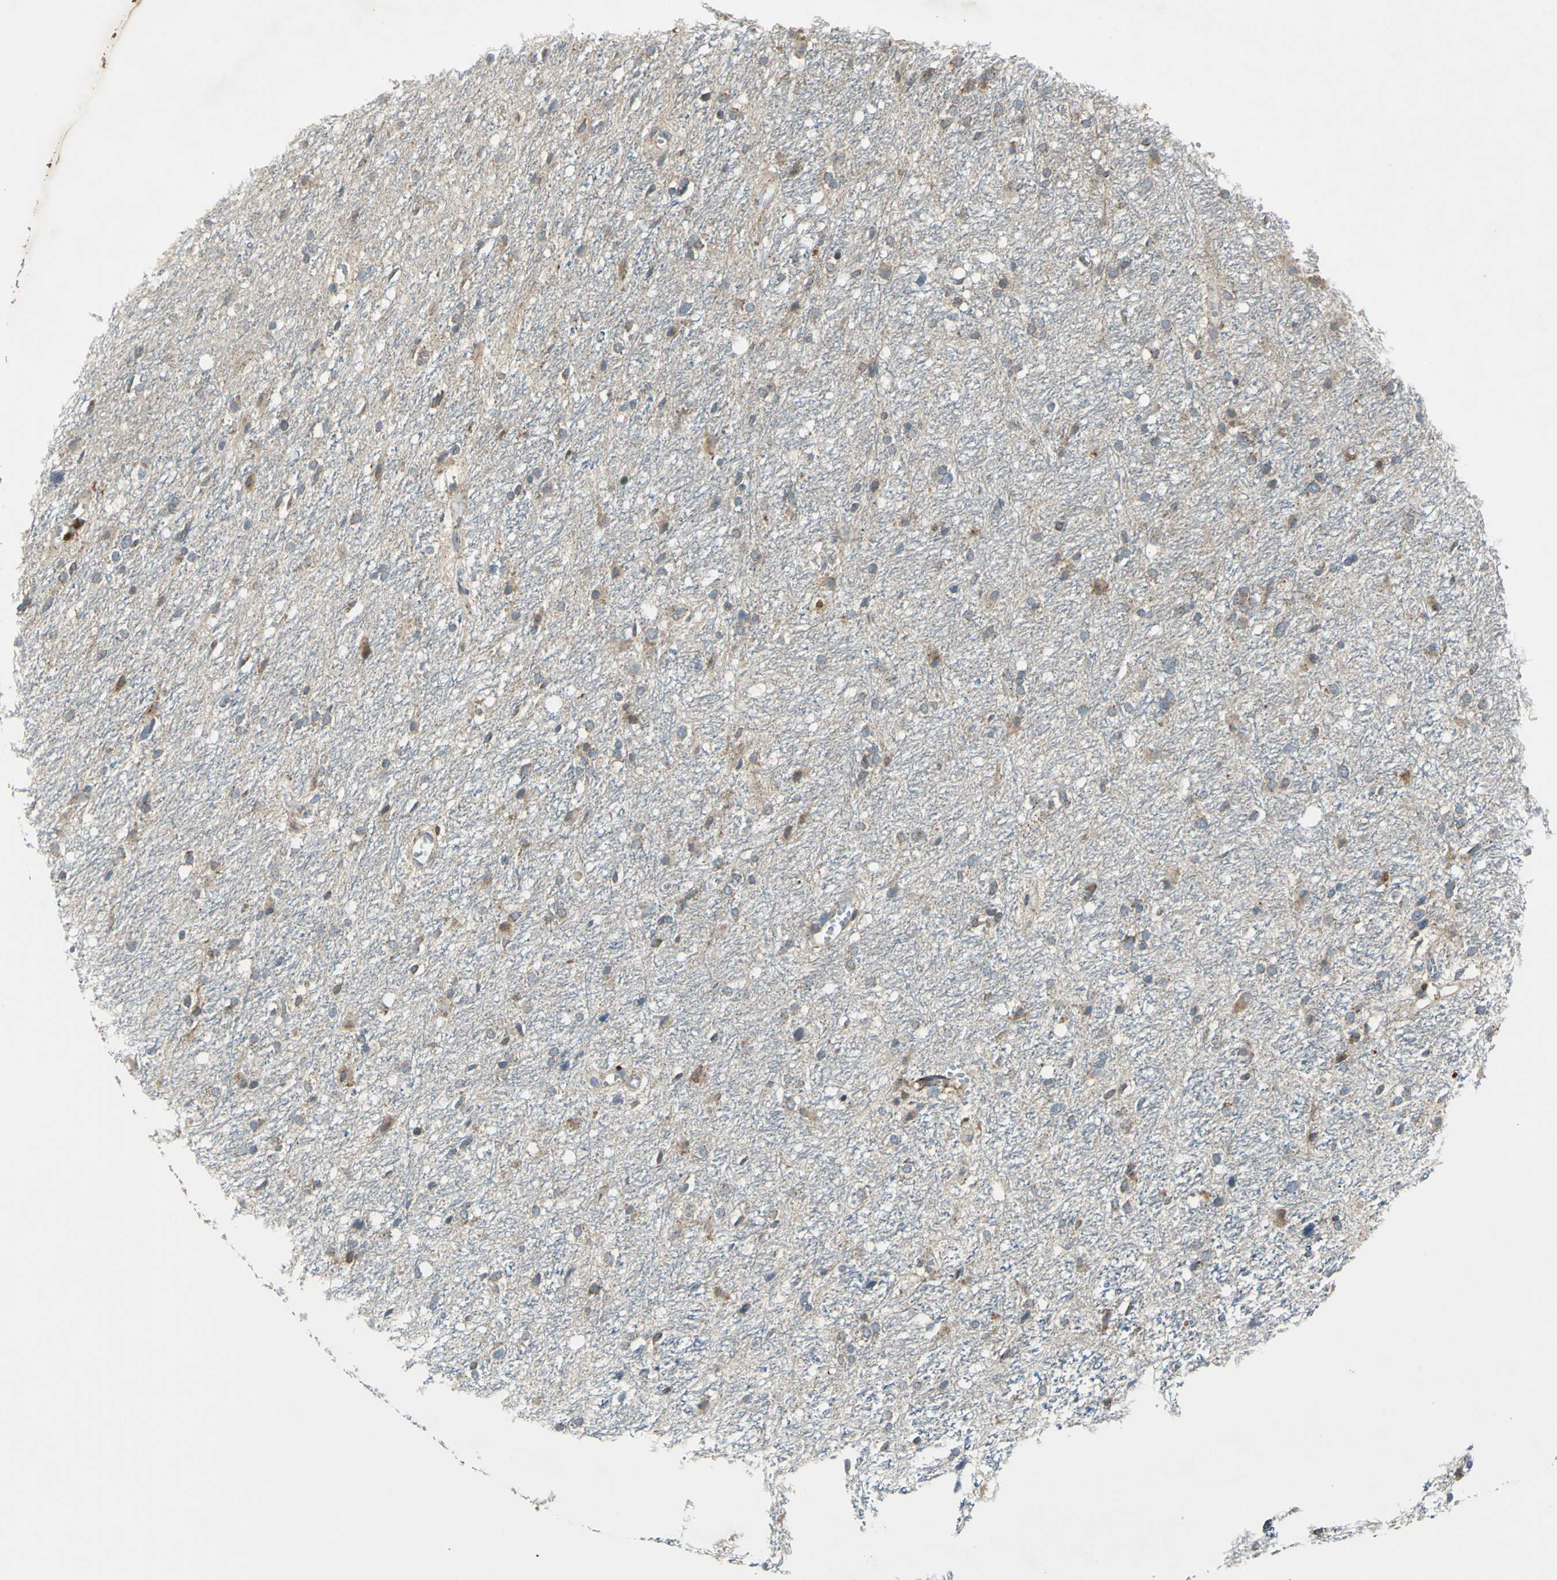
{"staining": {"intensity": "moderate", "quantity": "25%-75%", "location": "cytoplasmic/membranous"}, "tissue": "glioma", "cell_type": "Tumor cells", "image_type": "cancer", "snomed": [{"axis": "morphology", "description": "Glioma, malignant, High grade"}, {"axis": "topography", "description": "Brain"}], "caption": "Glioma stained with a brown dye exhibits moderate cytoplasmic/membranous positive positivity in approximately 25%-75% of tumor cells.", "gene": "HTATIP2", "patient": {"sex": "female", "age": 59}}